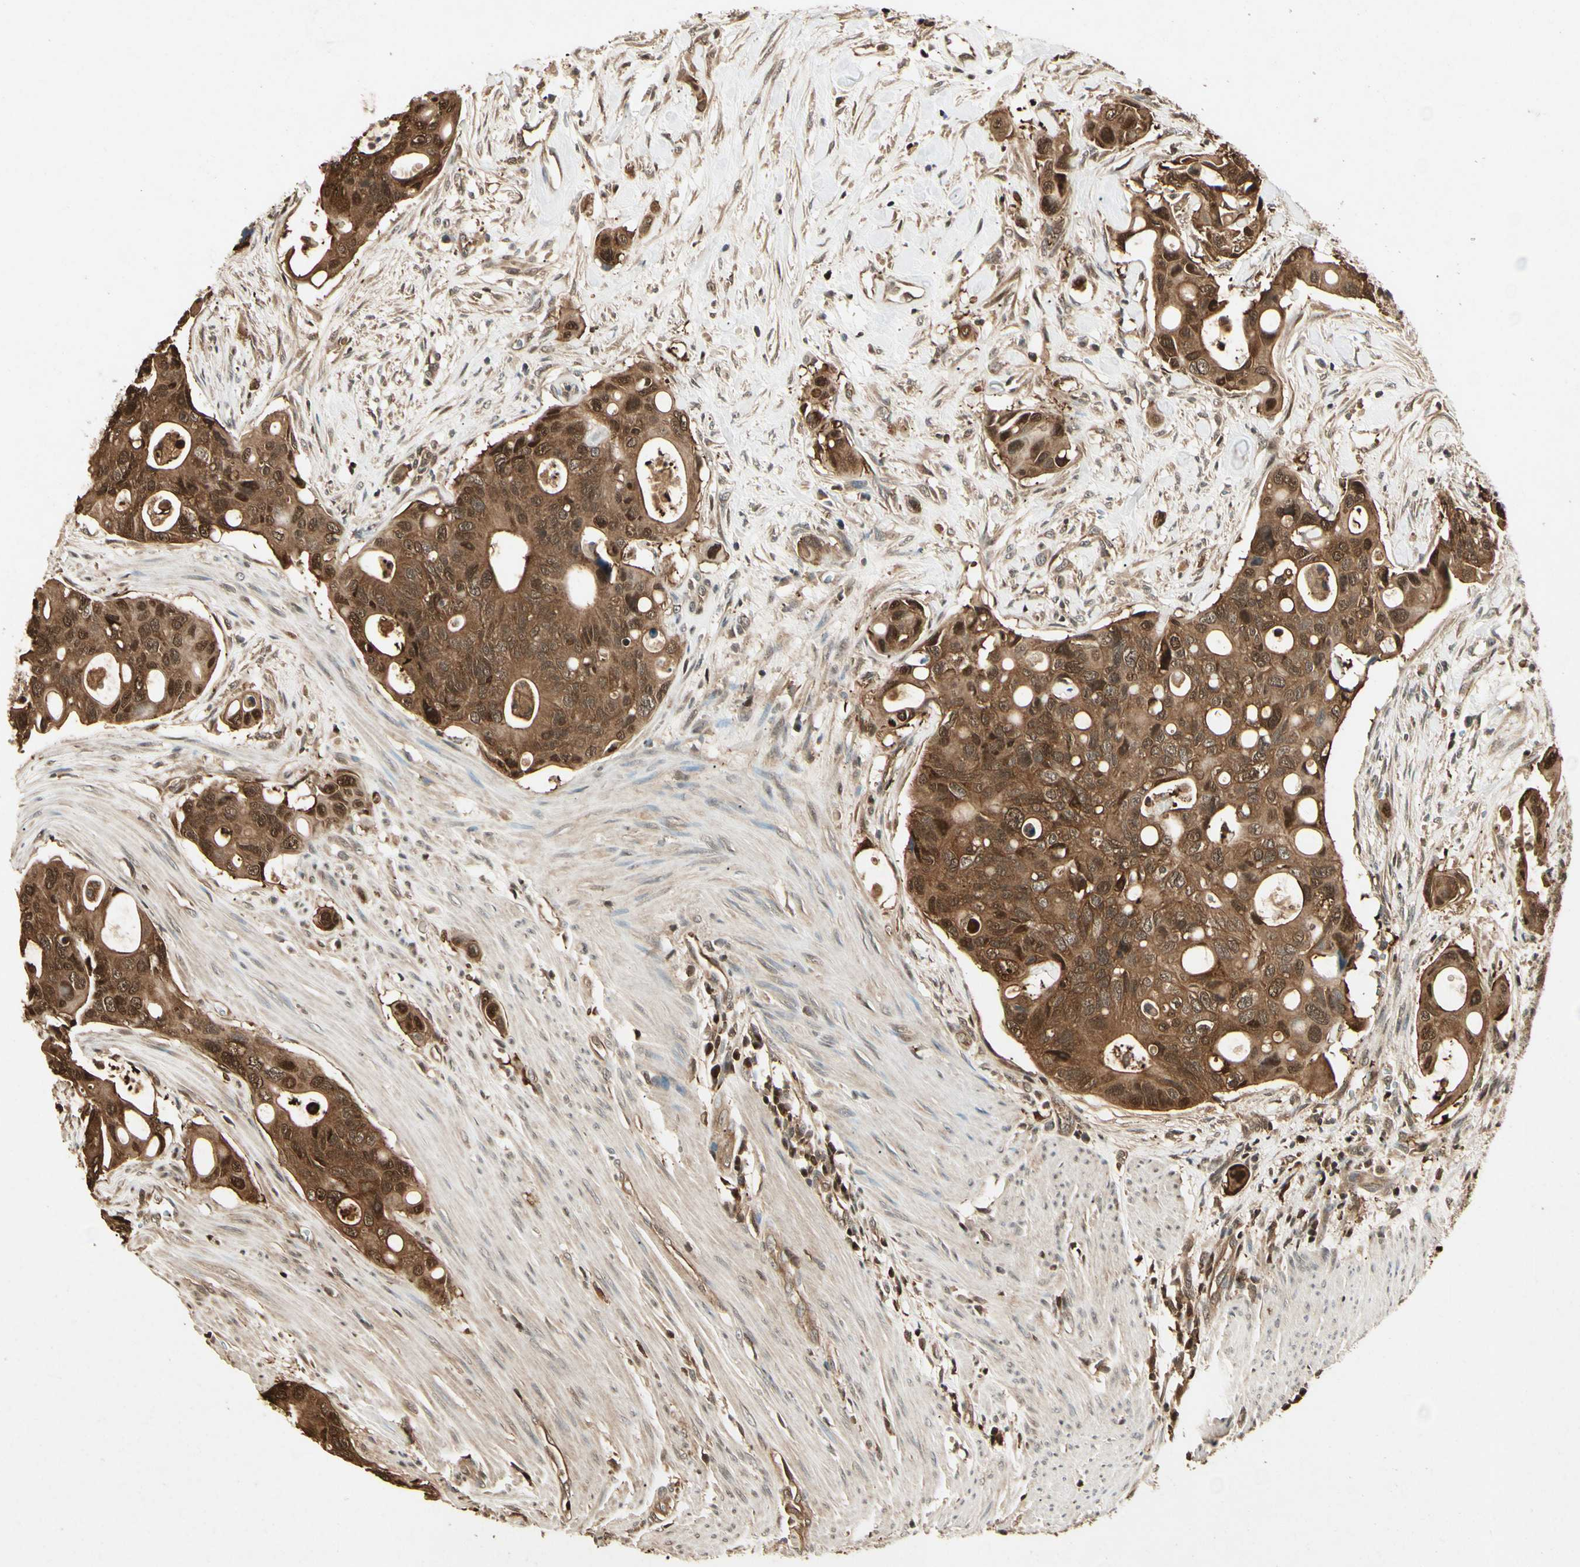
{"staining": {"intensity": "strong", "quantity": ">75%", "location": "cytoplasmic/membranous,nuclear"}, "tissue": "colorectal cancer", "cell_type": "Tumor cells", "image_type": "cancer", "snomed": [{"axis": "morphology", "description": "Adenocarcinoma, NOS"}, {"axis": "topography", "description": "Colon"}], "caption": "A brown stain shows strong cytoplasmic/membranous and nuclear staining of a protein in human colorectal cancer (adenocarcinoma) tumor cells.", "gene": "YWHAQ", "patient": {"sex": "female", "age": 57}}